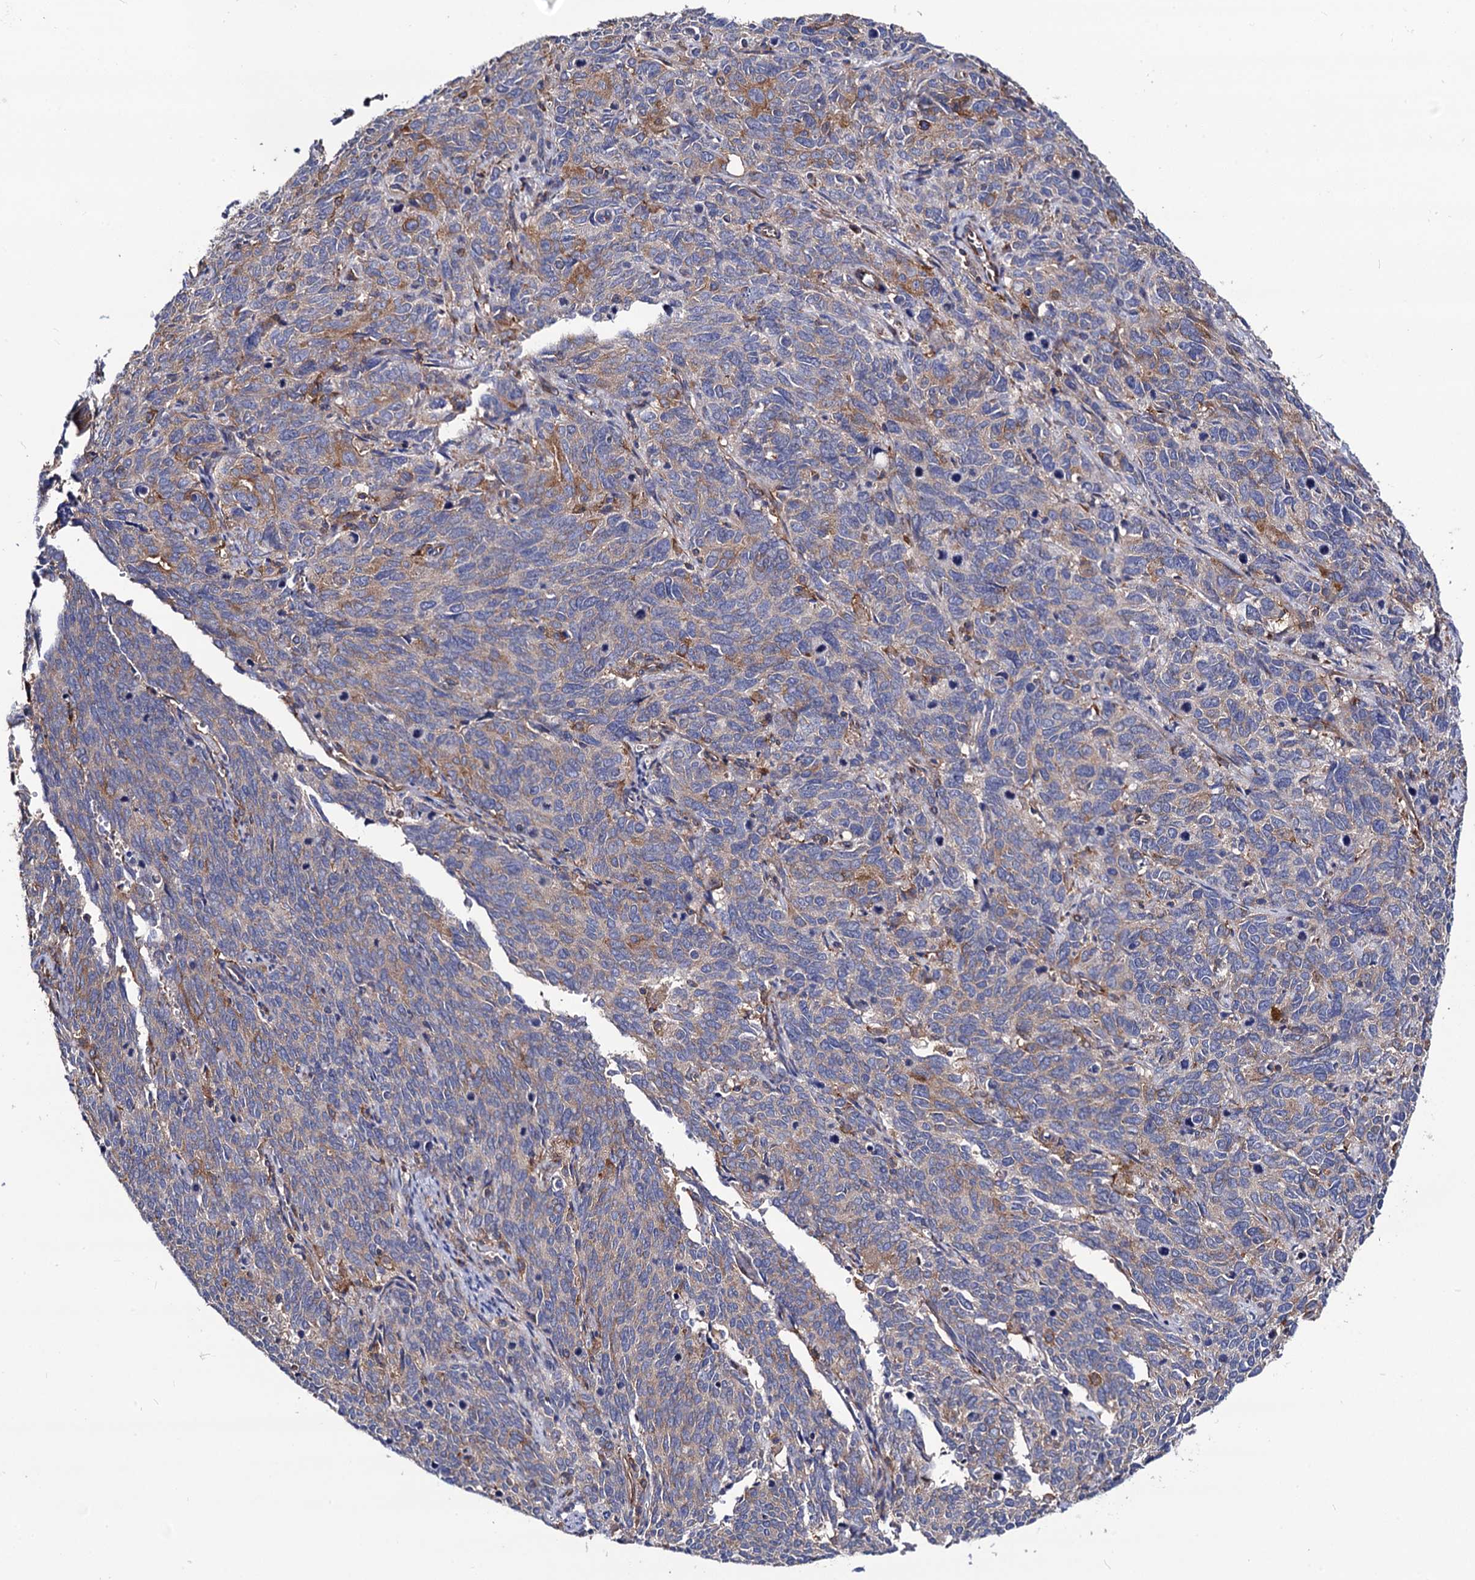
{"staining": {"intensity": "moderate", "quantity": "<25%", "location": "cytoplasmic/membranous"}, "tissue": "cervical cancer", "cell_type": "Tumor cells", "image_type": "cancer", "snomed": [{"axis": "morphology", "description": "Squamous cell carcinoma, NOS"}, {"axis": "topography", "description": "Cervix"}], "caption": "Cervical cancer stained with immunohistochemistry (IHC) demonstrates moderate cytoplasmic/membranous staining in approximately <25% of tumor cells. Ihc stains the protein of interest in brown and the nuclei are stained blue.", "gene": "DYDC1", "patient": {"sex": "female", "age": 60}}